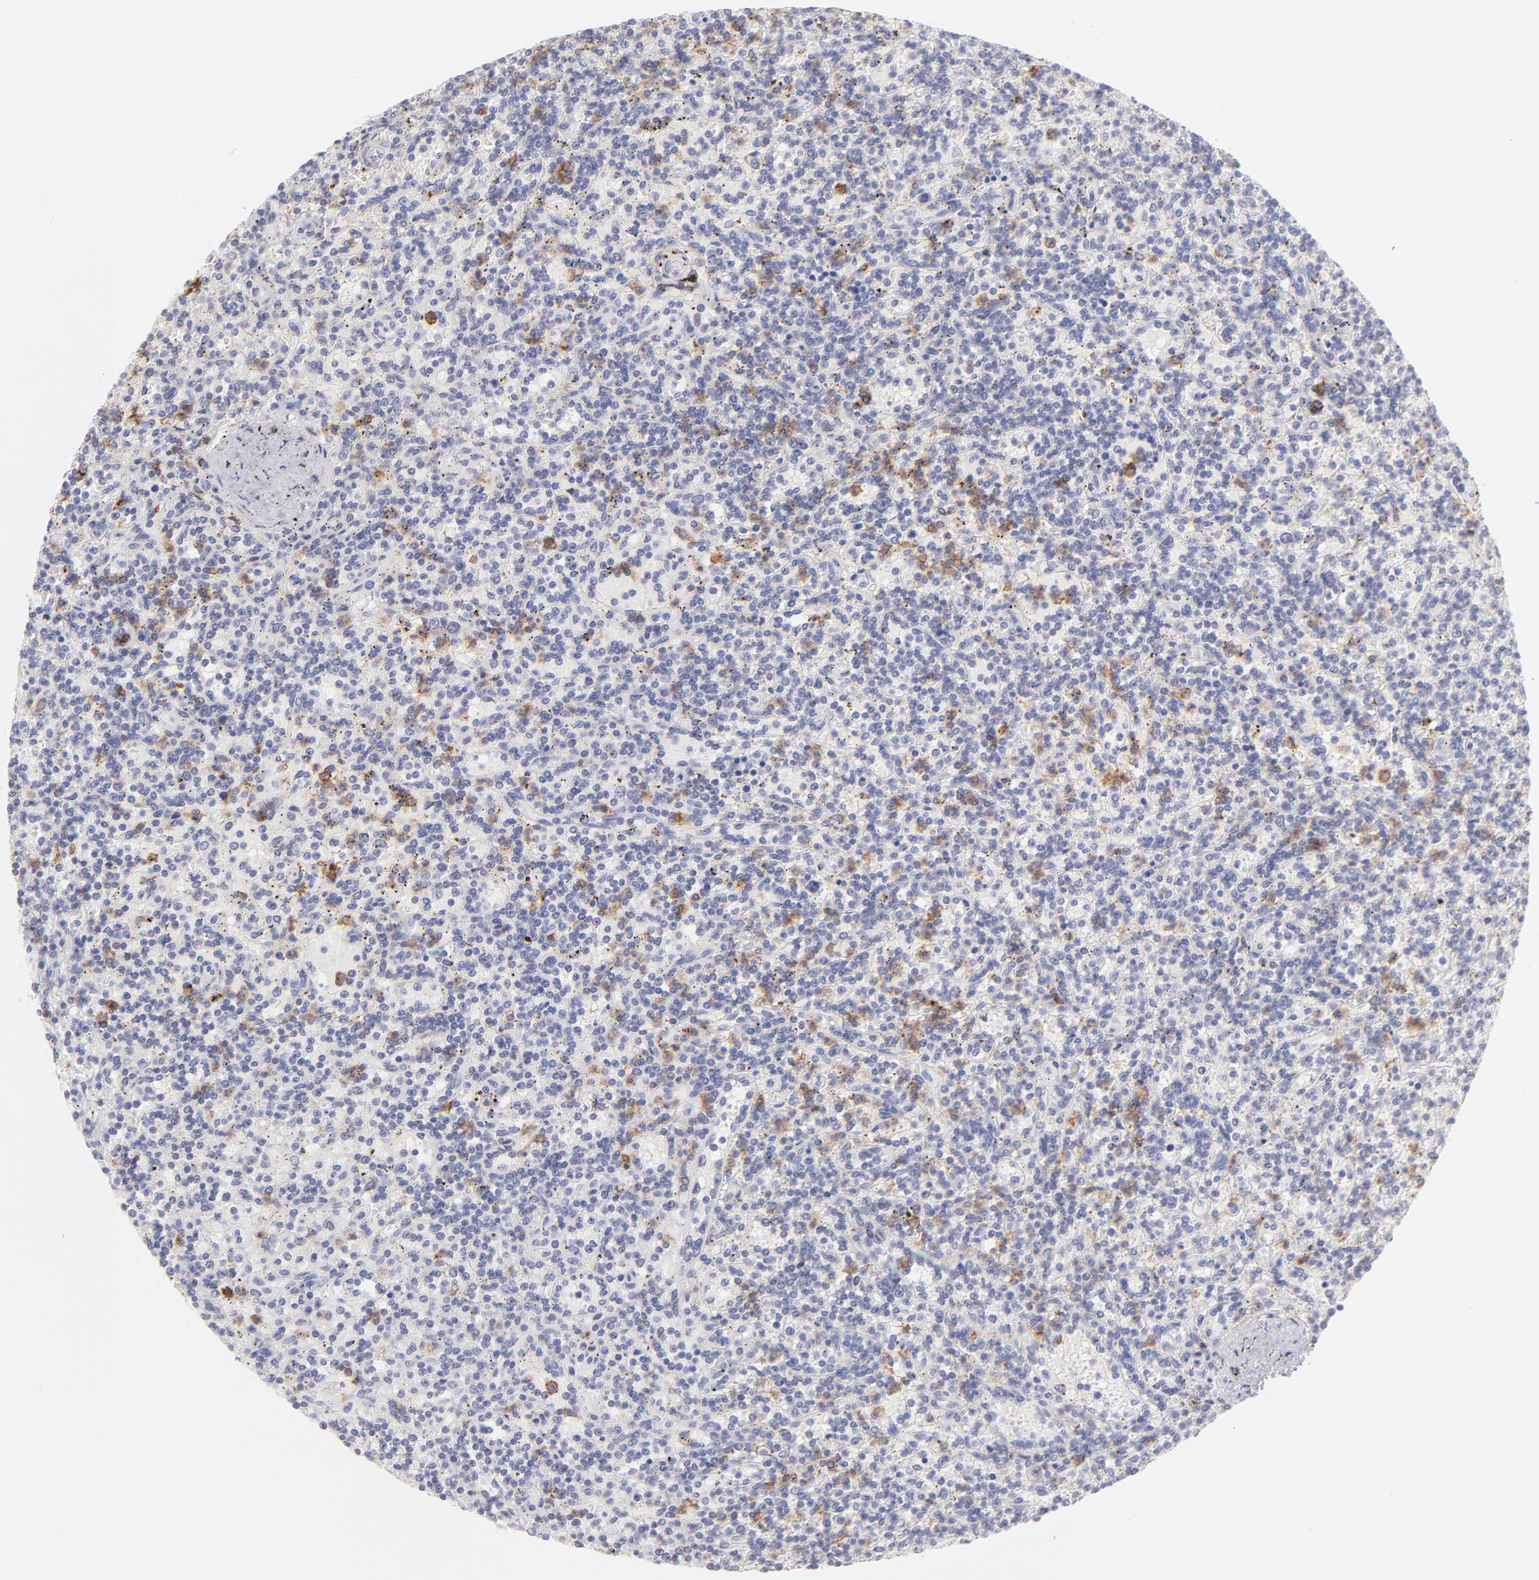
{"staining": {"intensity": "negative", "quantity": "none", "location": "none"}, "tissue": "lymphoma", "cell_type": "Tumor cells", "image_type": "cancer", "snomed": [{"axis": "morphology", "description": "Malignant lymphoma, non-Hodgkin's type, Low grade"}, {"axis": "topography", "description": "Spleen"}], "caption": "Low-grade malignant lymphoma, non-Hodgkin's type stained for a protein using immunohistochemistry shows no staining tumor cells.", "gene": "LTB4R", "patient": {"sex": "male", "age": 73}}